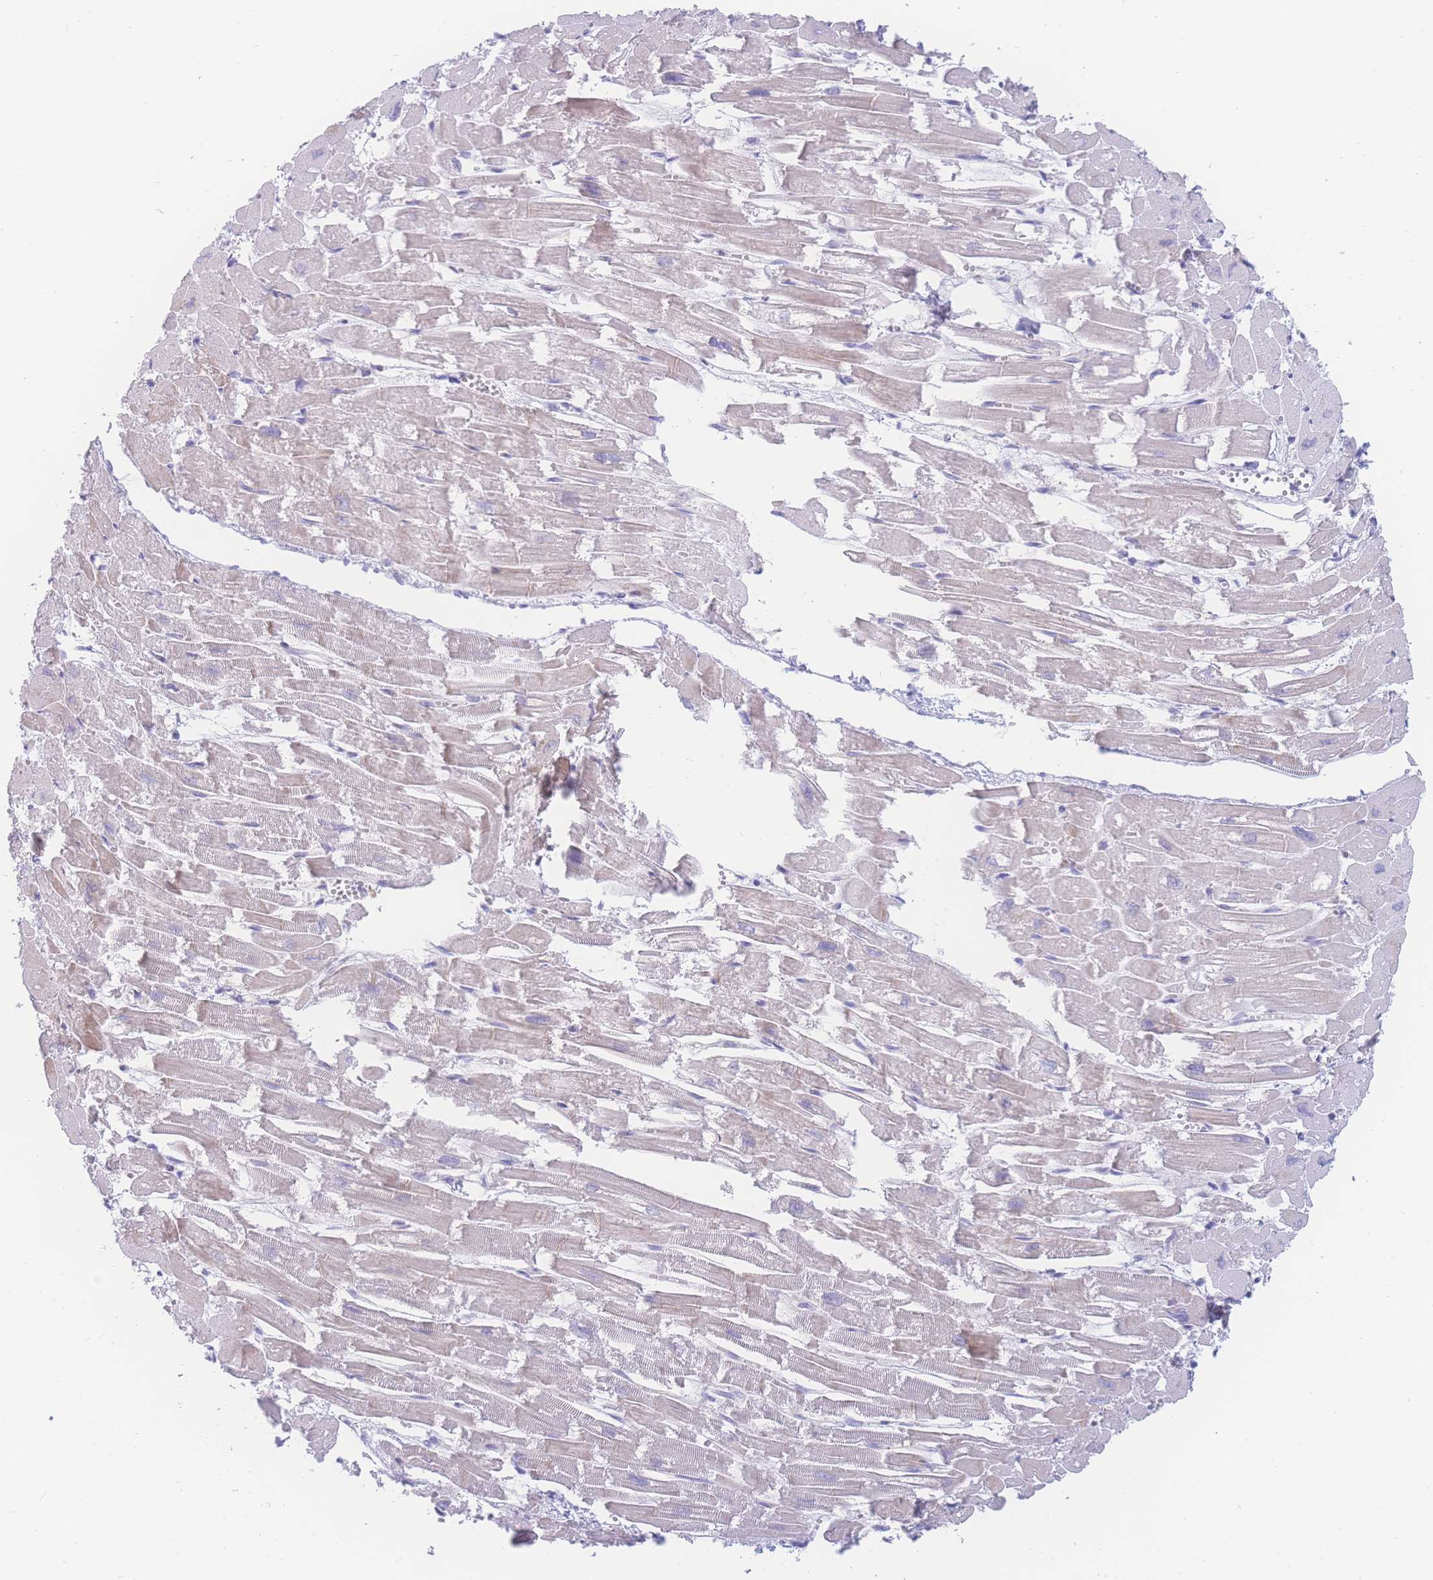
{"staining": {"intensity": "weak", "quantity": "25%-75%", "location": "cytoplasmic/membranous"}, "tissue": "heart muscle", "cell_type": "Cardiomyocytes", "image_type": "normal", "snomed": [{"axis": "morphology", "description": "Normal tissue, NOS"}, {"axis": "topography", "description": "Heart"}], "caption": "This micrograph shows normal heart muscle stained with immunohistochemistry to label a protein in brown. The cytoplasmic/membranous of cardiomyocytes show weak positivity for the protein. Nuclei are counter-stained blue.", "gene": "PRSS22", "patient": {"sex": "male", "age": 54}}